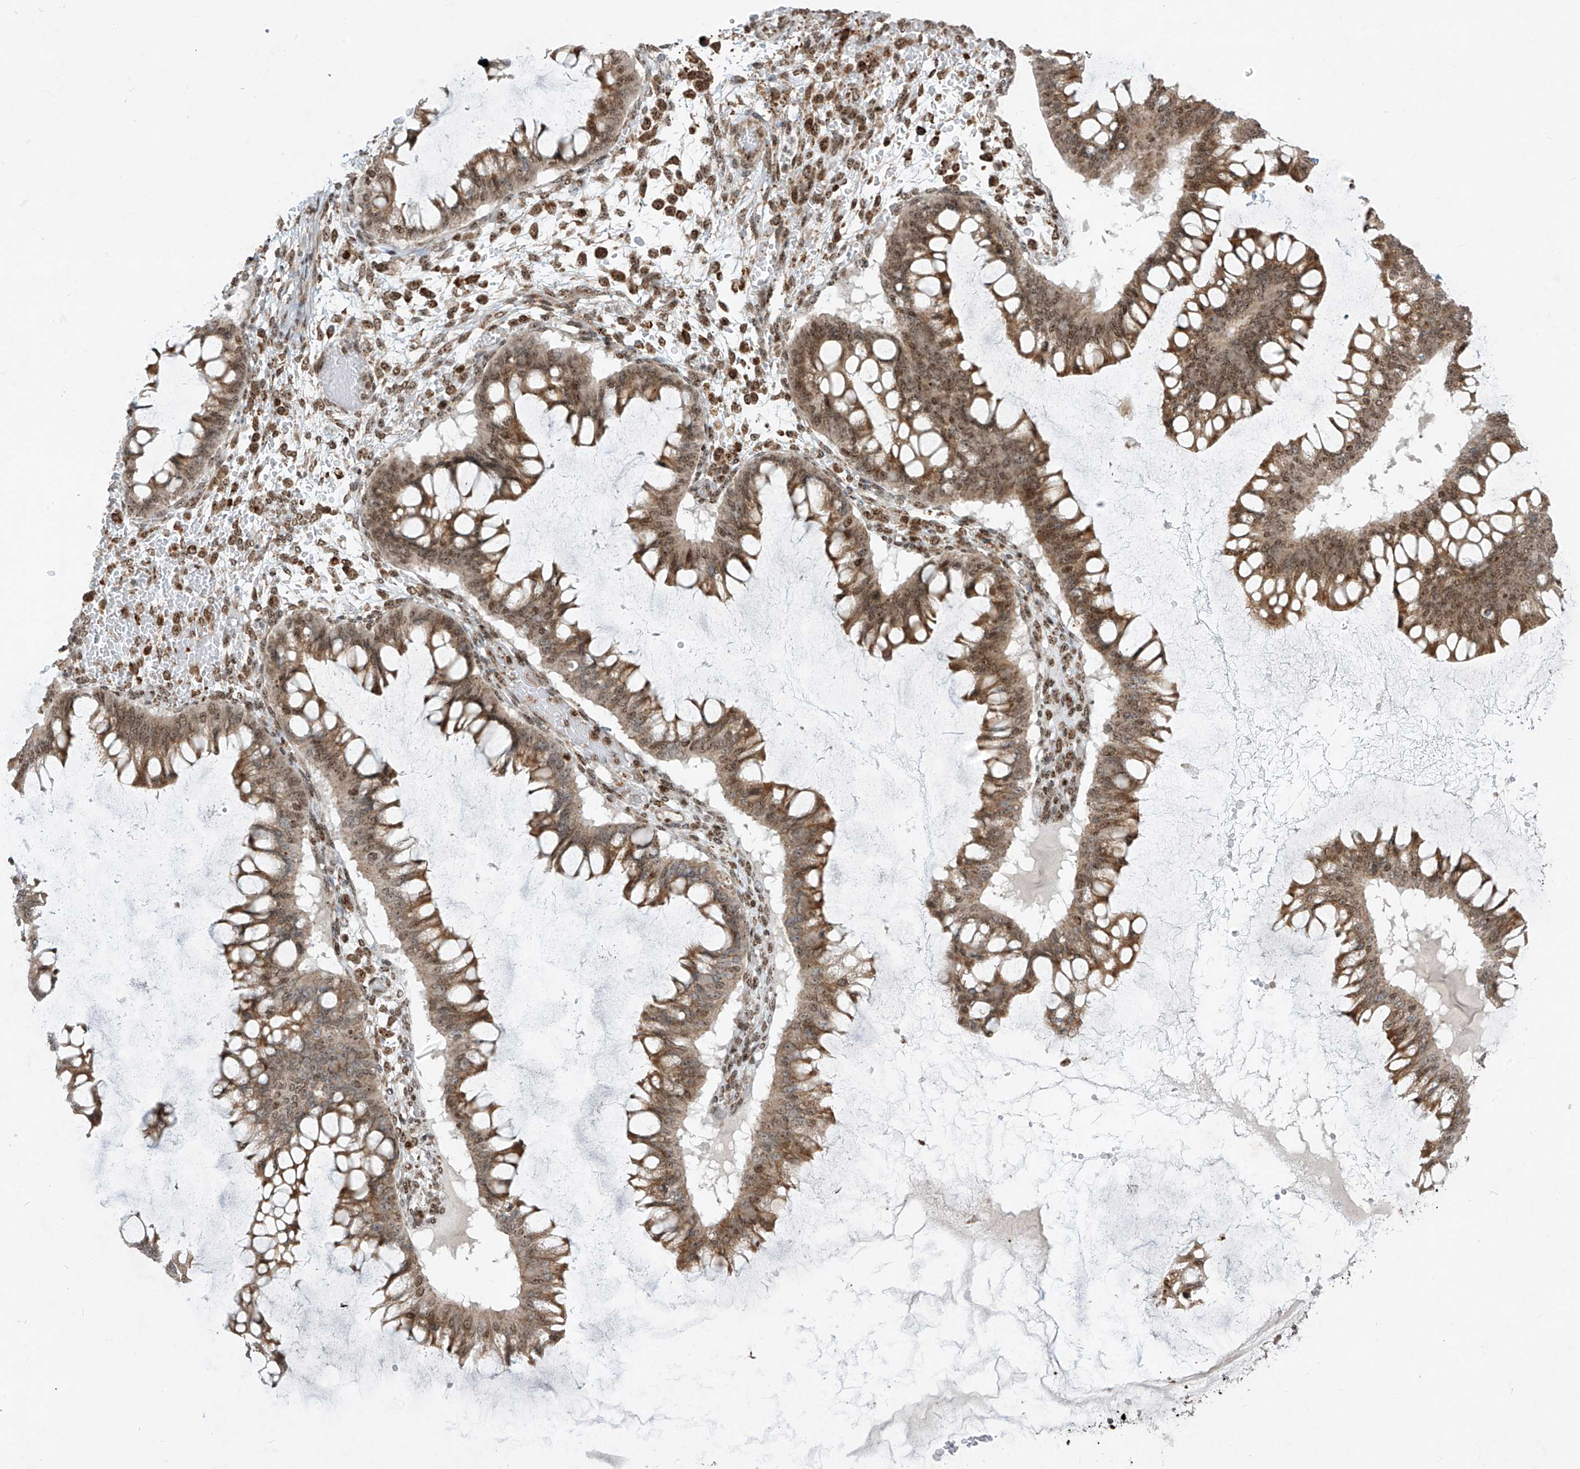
{"staining": {"intensity": "moderate", "quantity": ">75%", "location": "cytoplasmic/membranous,nuclear"}, "tissue": "ovarian cancer", "cell_type": "Tumor cells", "image_type": "cancer", "snomed": [{"axis": "morphology", "description": "Cystadenocarcinoma, mucinous, NOS"}, {"axis": "topography", "description": "Ovary"}], "caption": "Immunohistochemistry (IHC) of human ovarian cancer (mucinous cystadenocarcinoma) reveals medium levels of moderate cytoplasmic/membranous and nuclear expression in approximately >75% of tumor cells.", "gene": "ZBTB8A", "patient": {"sex": "female", "age": 73}}